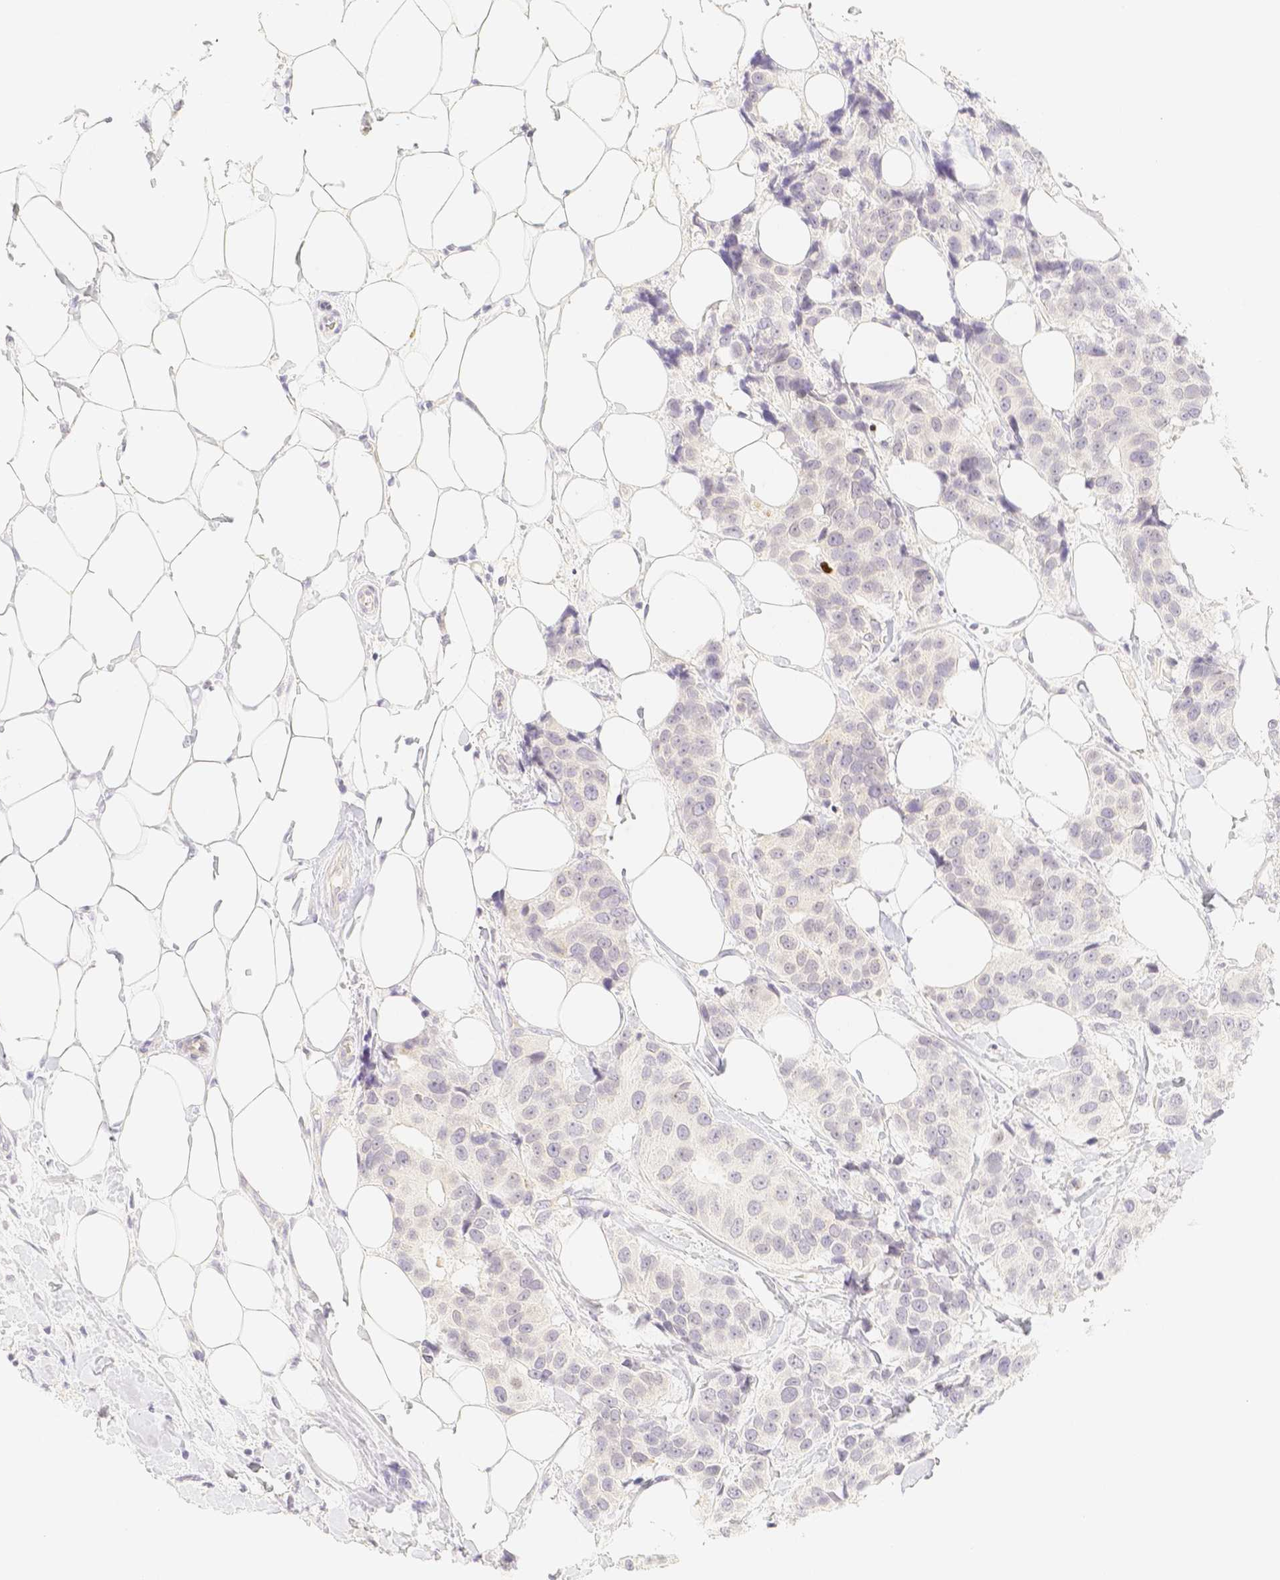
{"staining": {"intensity": "negative", "quantity": "none", "location": "none"}, "tissue": "breast cancer", "cell_type": "Tumor cells", "image_type": "cancer", "snomed": [{"axis": "morphology", "description": "Normal tissue, NOS"}, {"axis": "morphology", "description": "Duct carcinoma"}, {"axis": "topography", "description": "Breast"}], "caption": "Immunohistochemistry (IHC) histopathology image of neoplastic tissue: human breast cancer (invasive ductal carcinoma) stained with DAB (3,3'-diaminobenzidine) reveals no significant protein expression in tumor cells.", "gene": "PADI4", "patient": {"sex": "female", "age": 39}}